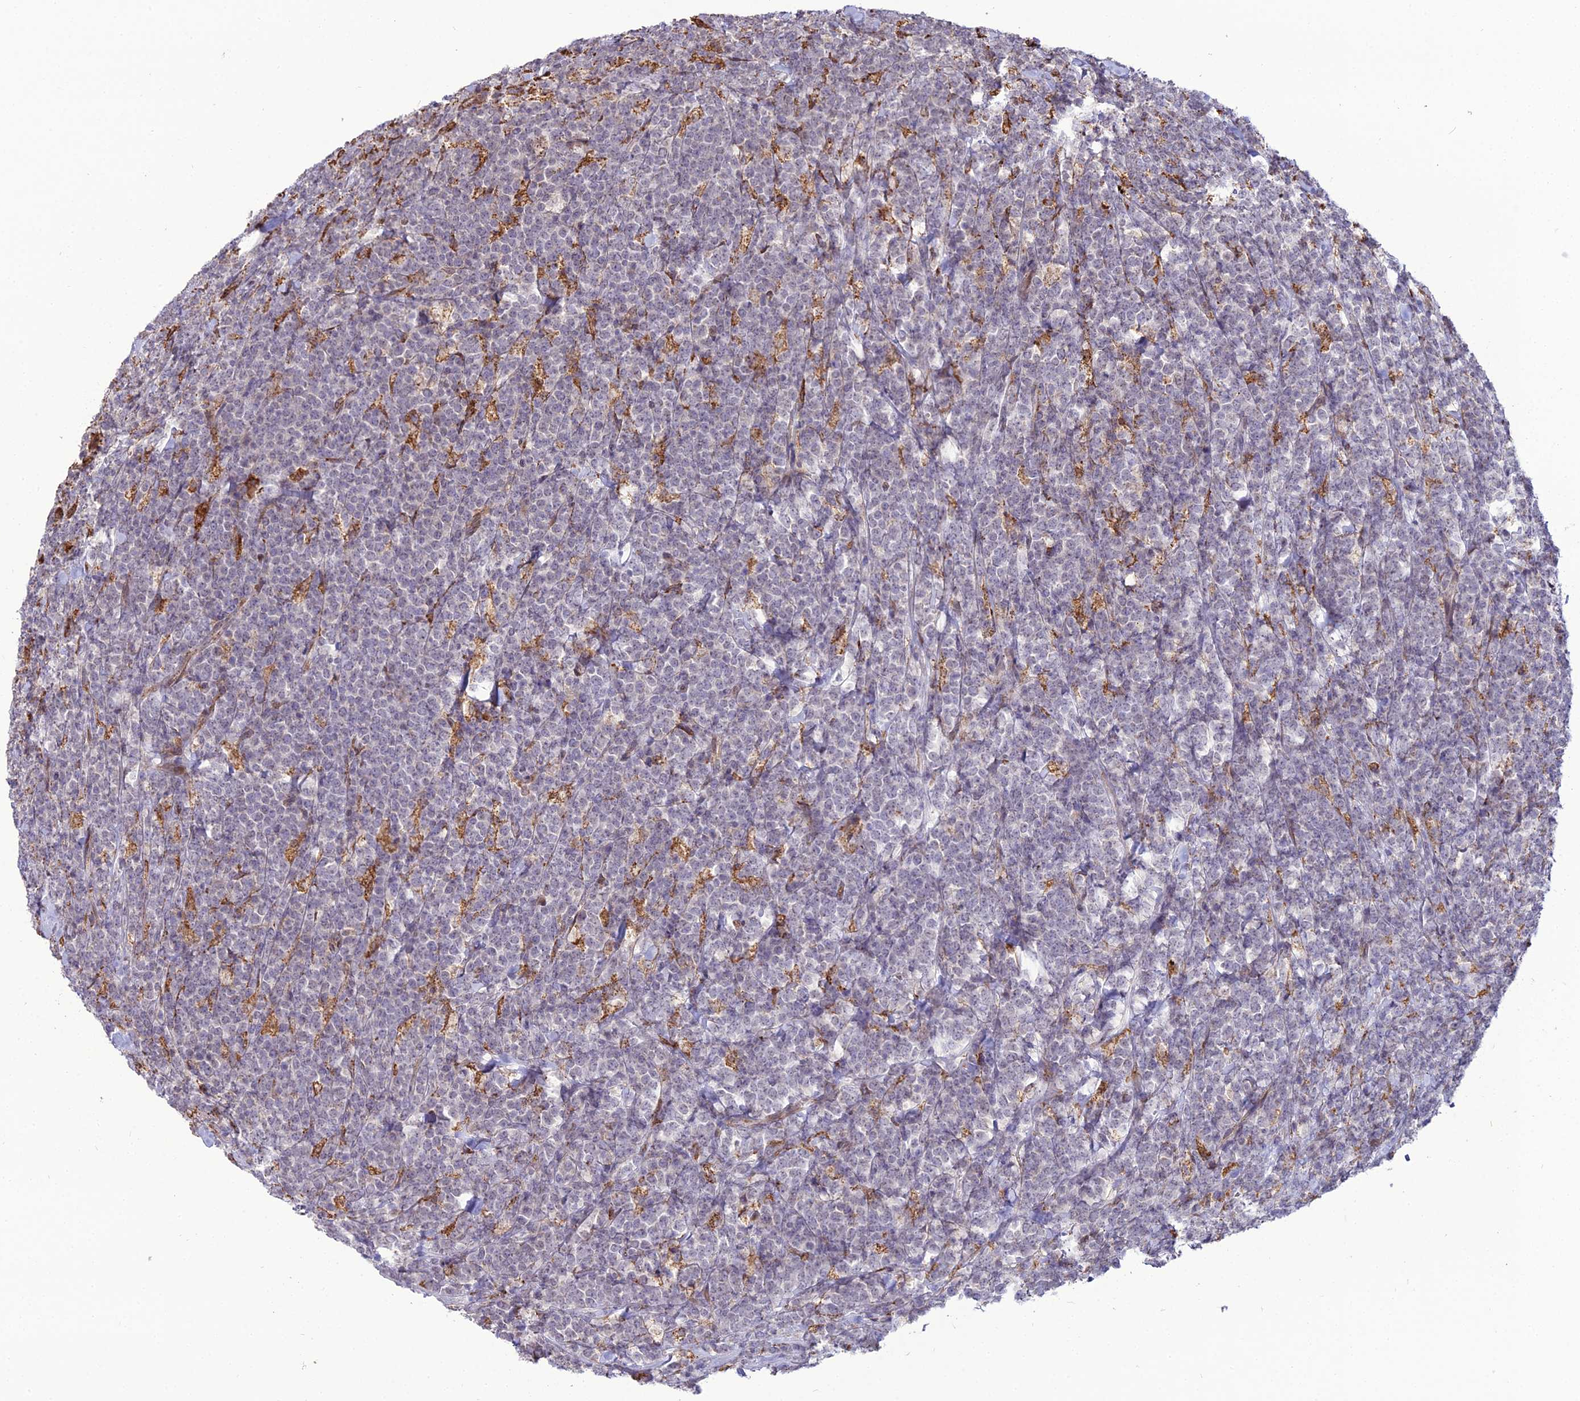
{"staining": {"intensity": "negative", "quantity": "none", "location": "none"}, "tissue": "lymphoma", "cell_type": "Tumor cells", "image_type": "cancer", "snomed": [{"axis": "morphology", "description": "Malignant lymphoma, non-Hodgkin's type, High grade"}, {"axis": "topography", "description": "Small intestine"}], "caption": "This is an immunohistochemistry (IHC) photomicrograph of human high-grade malignant lymphoma, non-Hodgkin's type. There is no staining in tumor cells.", "gene": "TROAP", "patient": {"sex": "male", "age": 8}}